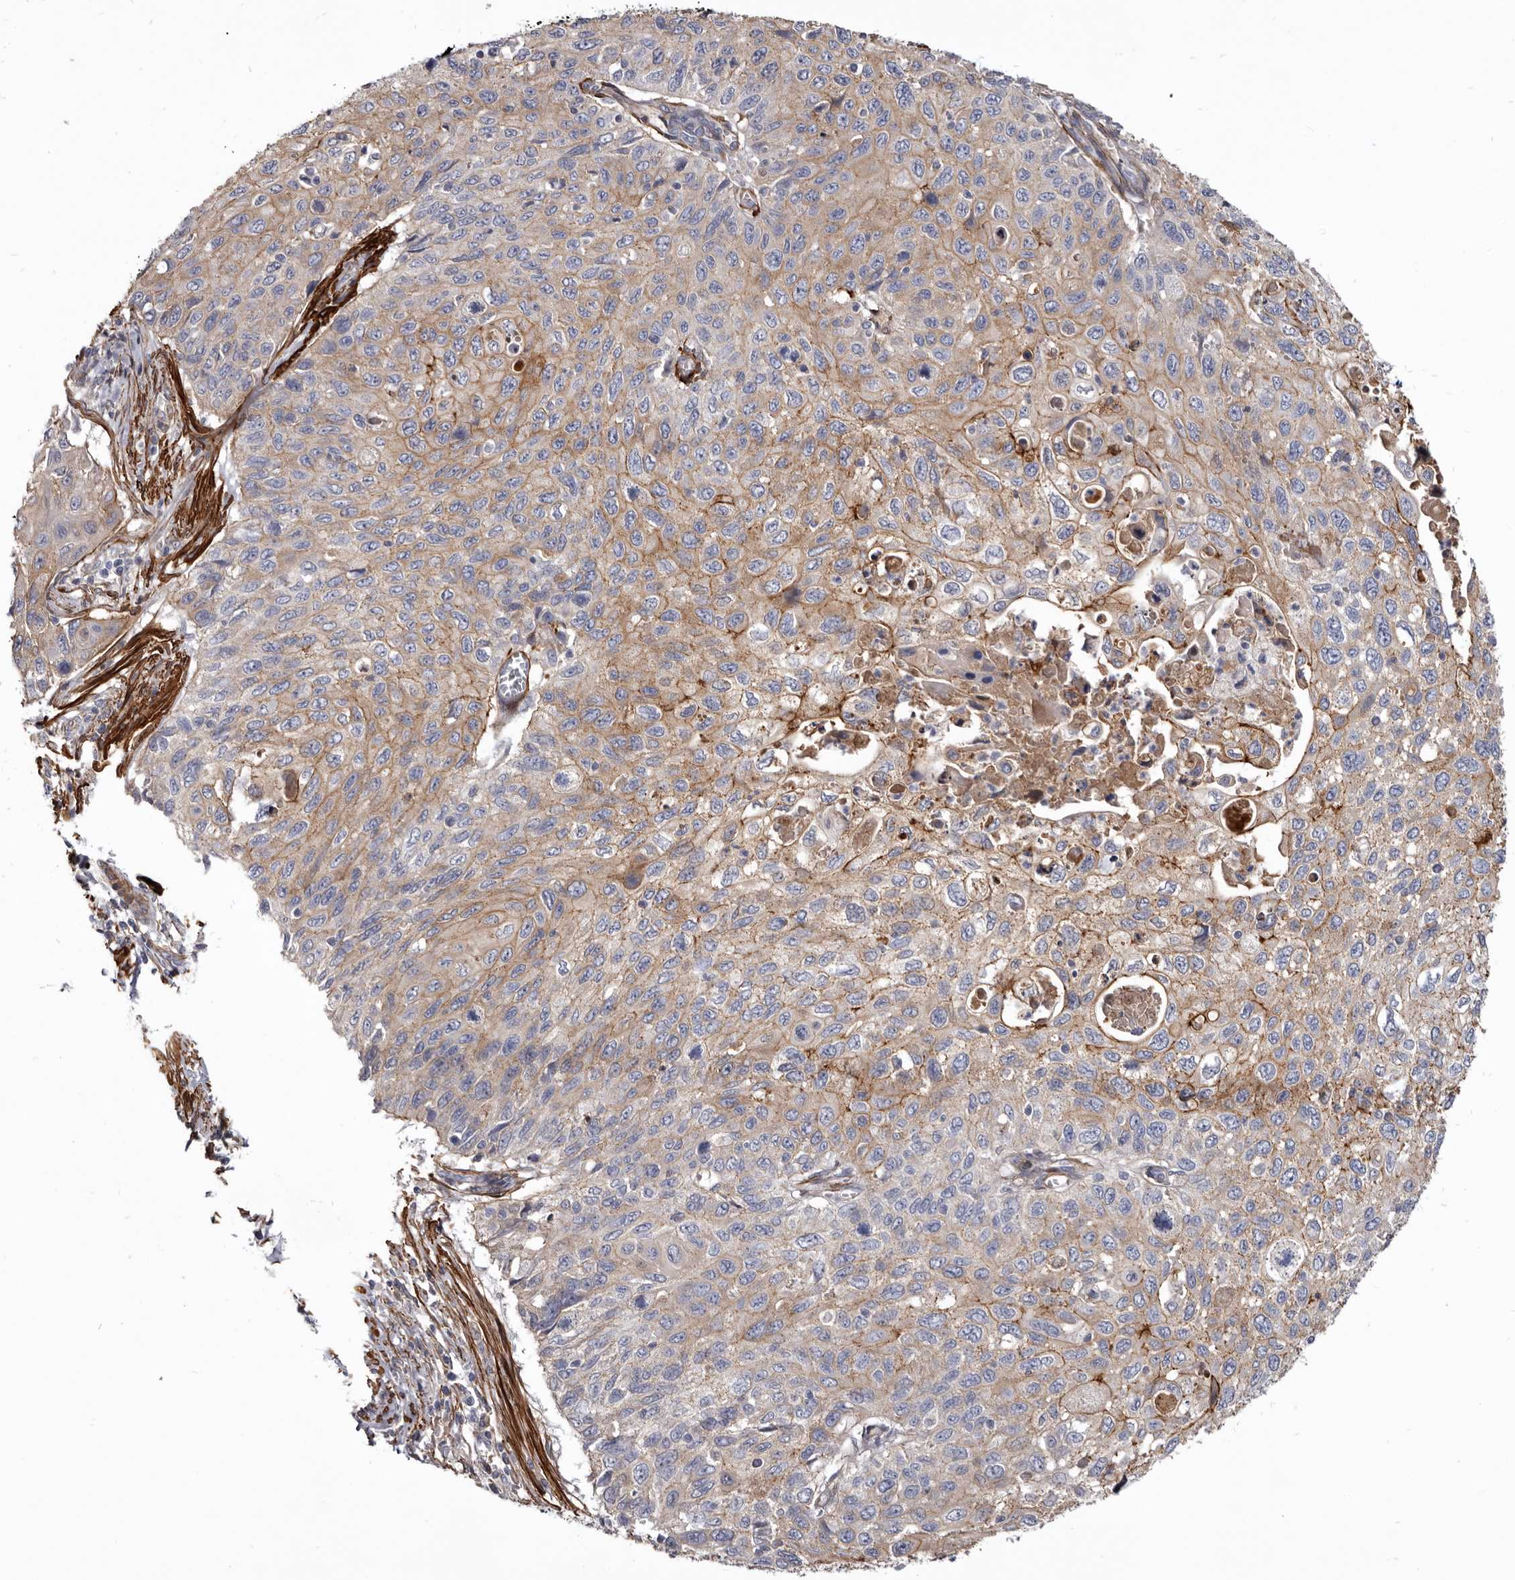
{"staining": {"intensity": "moderate", "quantity": "25%-75%", "location": "cytoplasmic/membranous"}, "tissue": "cervical cancer", "cell_type": "Tumor cells", "image_type": "cancer", "snomed": [{"axis": "morphology", "description": "Squamous cell carcinoma, NOS"}, {"axis": "topography", "description": "Cervix"}], "caption": "The micrograph reveals staining of cervical squamous cell carcinoma, revealing moderate cytoplasmic/membranous protein staining (brown color) within tumor cells.", "gene": "CGN", "patient": {"sex": "female", "age": 70}}